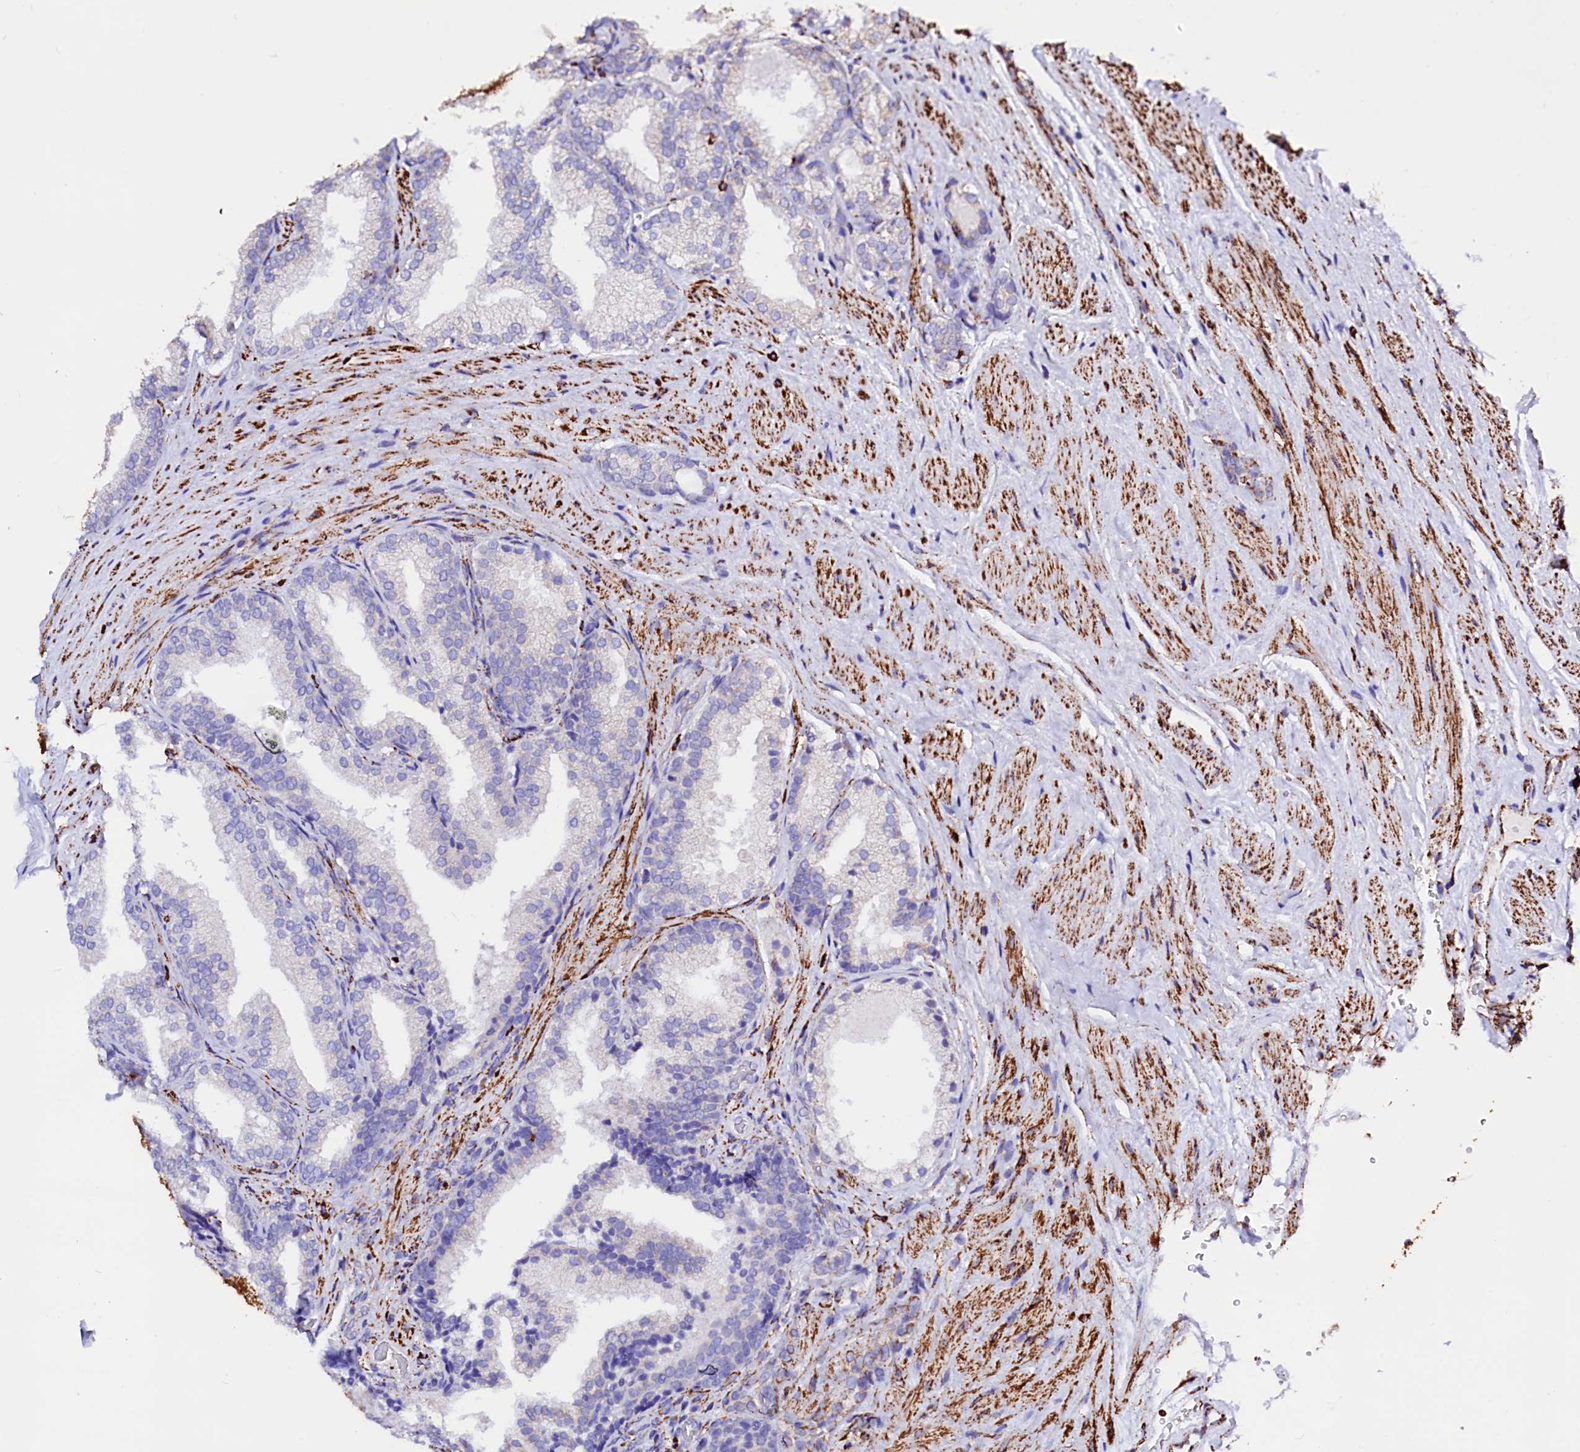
{"staining": {"intensity": "negative", "quantity": "none", "location": "none"}, "tissue": "prostate", "cell_type": "Glandular cells", "image_type": "normal", "snomed": [{"axis": "morphology", "description": "Normal tissue, NOS"}, {"axis": "topography", "description": "Prostate"}], "caption": "Human prostate stained for a protein using IHC displays no staining in glandular cells.", "gene": "MAOB", "patient": {"sex": "male", "age": 76}}